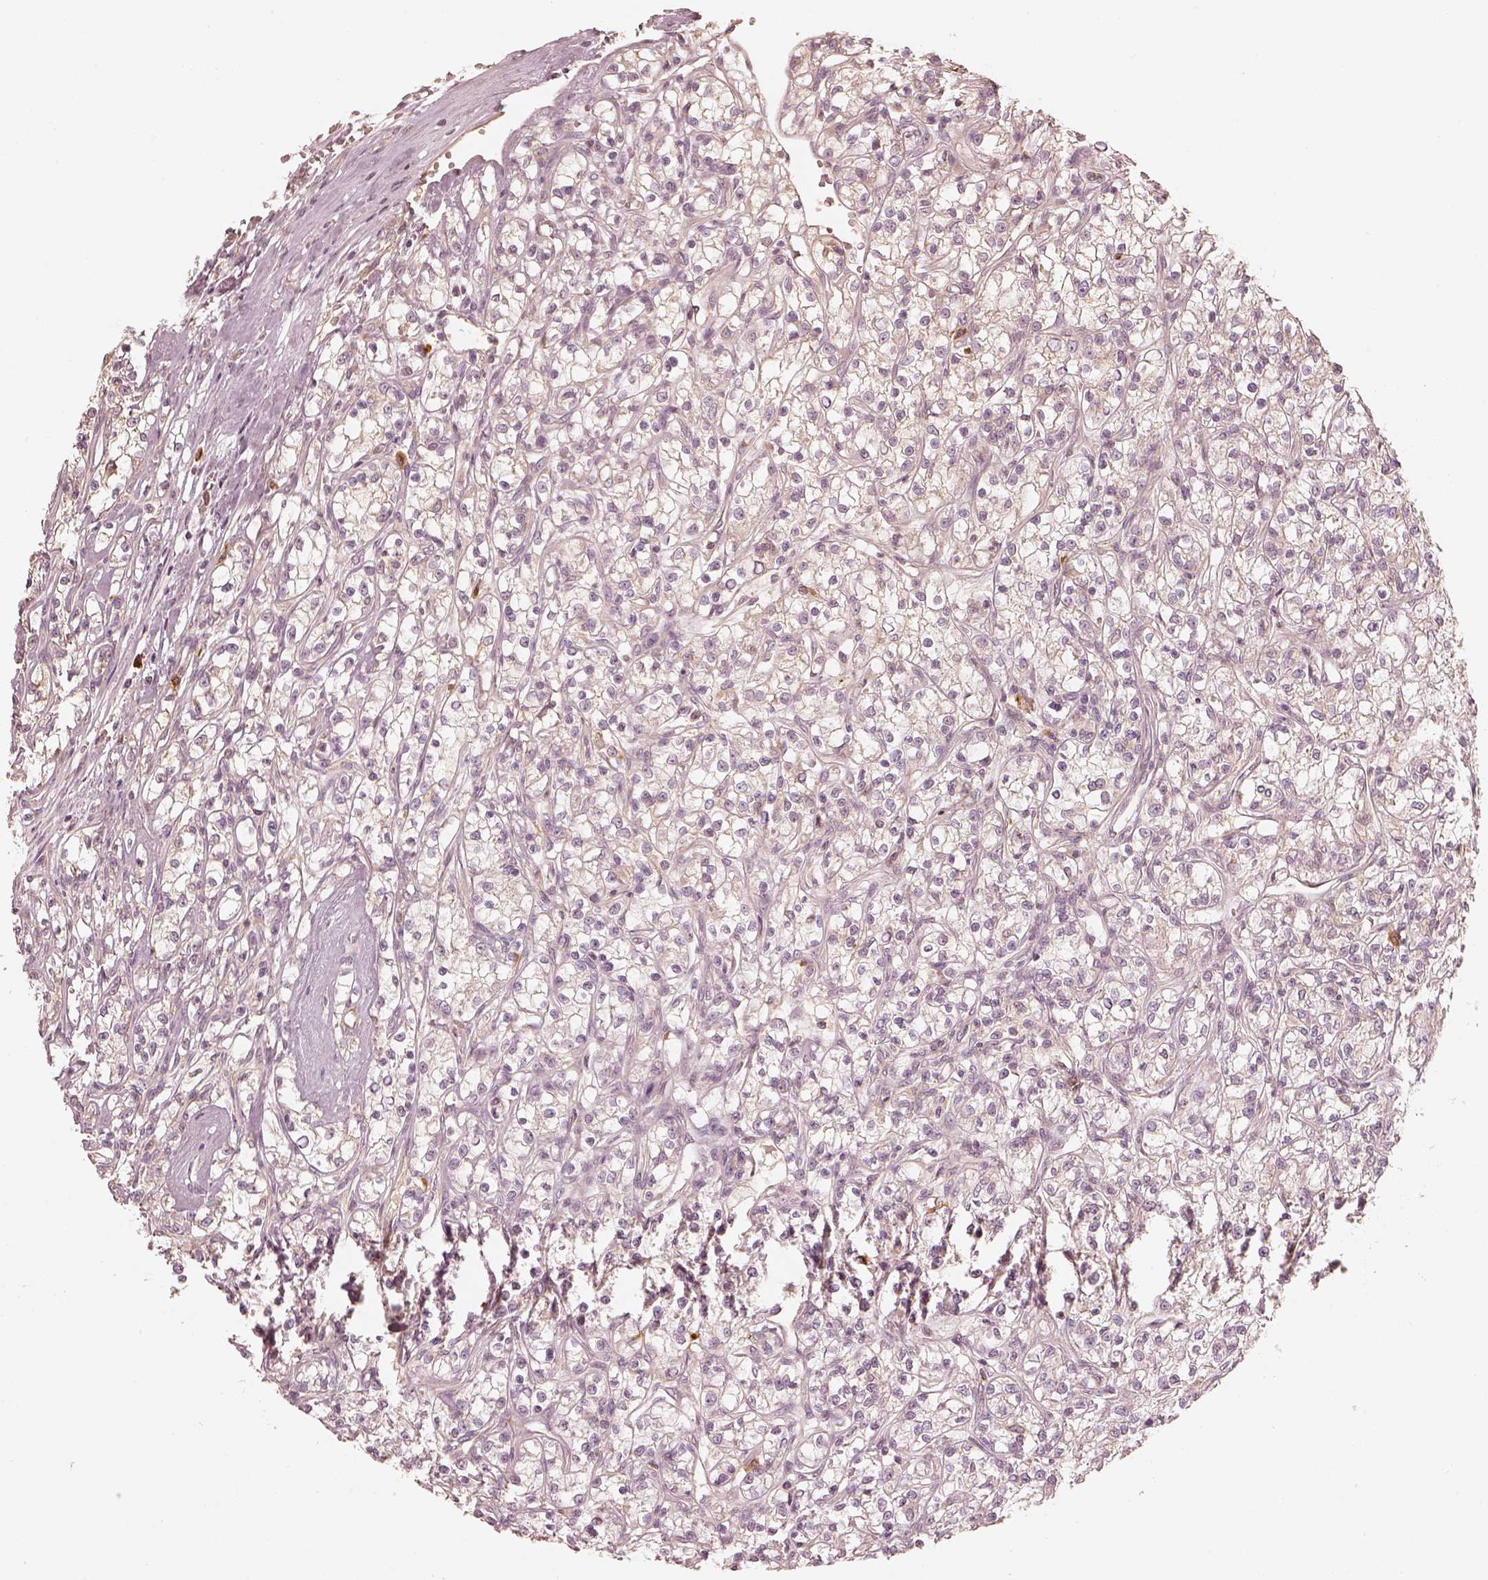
{"staining": {"intensity": "negative", "quantity": "none", "location": "none"}, "tissue": "renal cancer", "cell_type": "Tumor cells", "image_type": "cancer", "snomed": [{"axis": "morphology", "description": "Adenocarcinoma, NOS"}, {"axis": "topography", "description": "Kidney"}], "caption": "High magnification brightfield microscopy of renal cancer (adenocarcinoma) stained with DAB (brown) and counterstained with hematoxylin (blue): tumor cells show no significant positivity.", "gene": "GORASP2", "patient": {"sex": "female", "age": 59}}